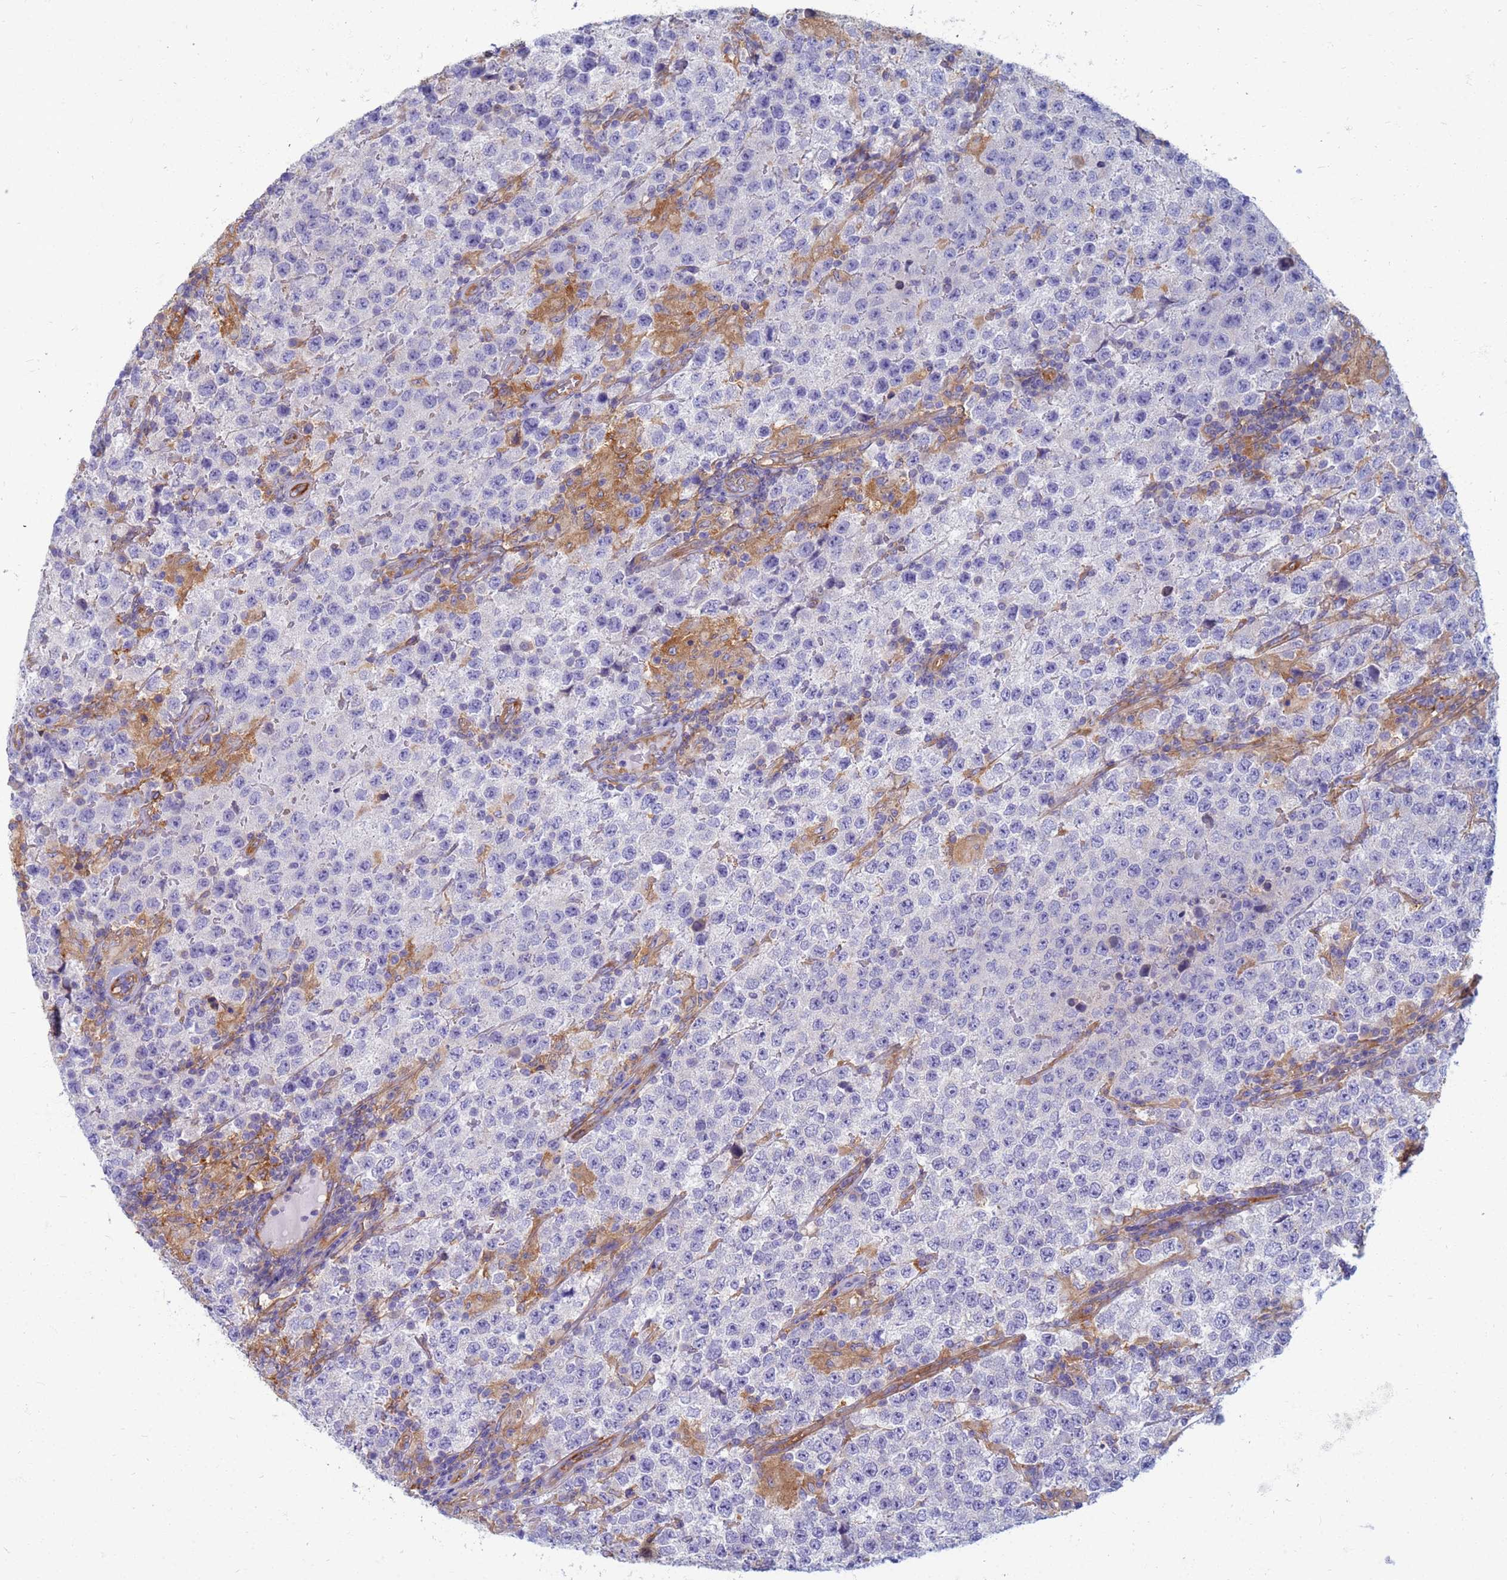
{"staining": {"intensity": "negative", "quantity": "none", "location": "none"}, "tissue": "testis cancer", "cell_type": "Tumor cells", "image_type": "cancer", "snomed": [{"axis": "morphology", "description": "Seminoma, NOS"}, {"axis": "morphology", "description": "Carcinoma, Embryonal, NOS"}, {"axis": "topography", "description": "Testis"}], "caption": "Tumor cells show no significant protein staining in testis embryonal carcinoma. (DAB IHC, high magnification).", "gene": "EEA1", "patient": {"sex": "male", "age": 41}}